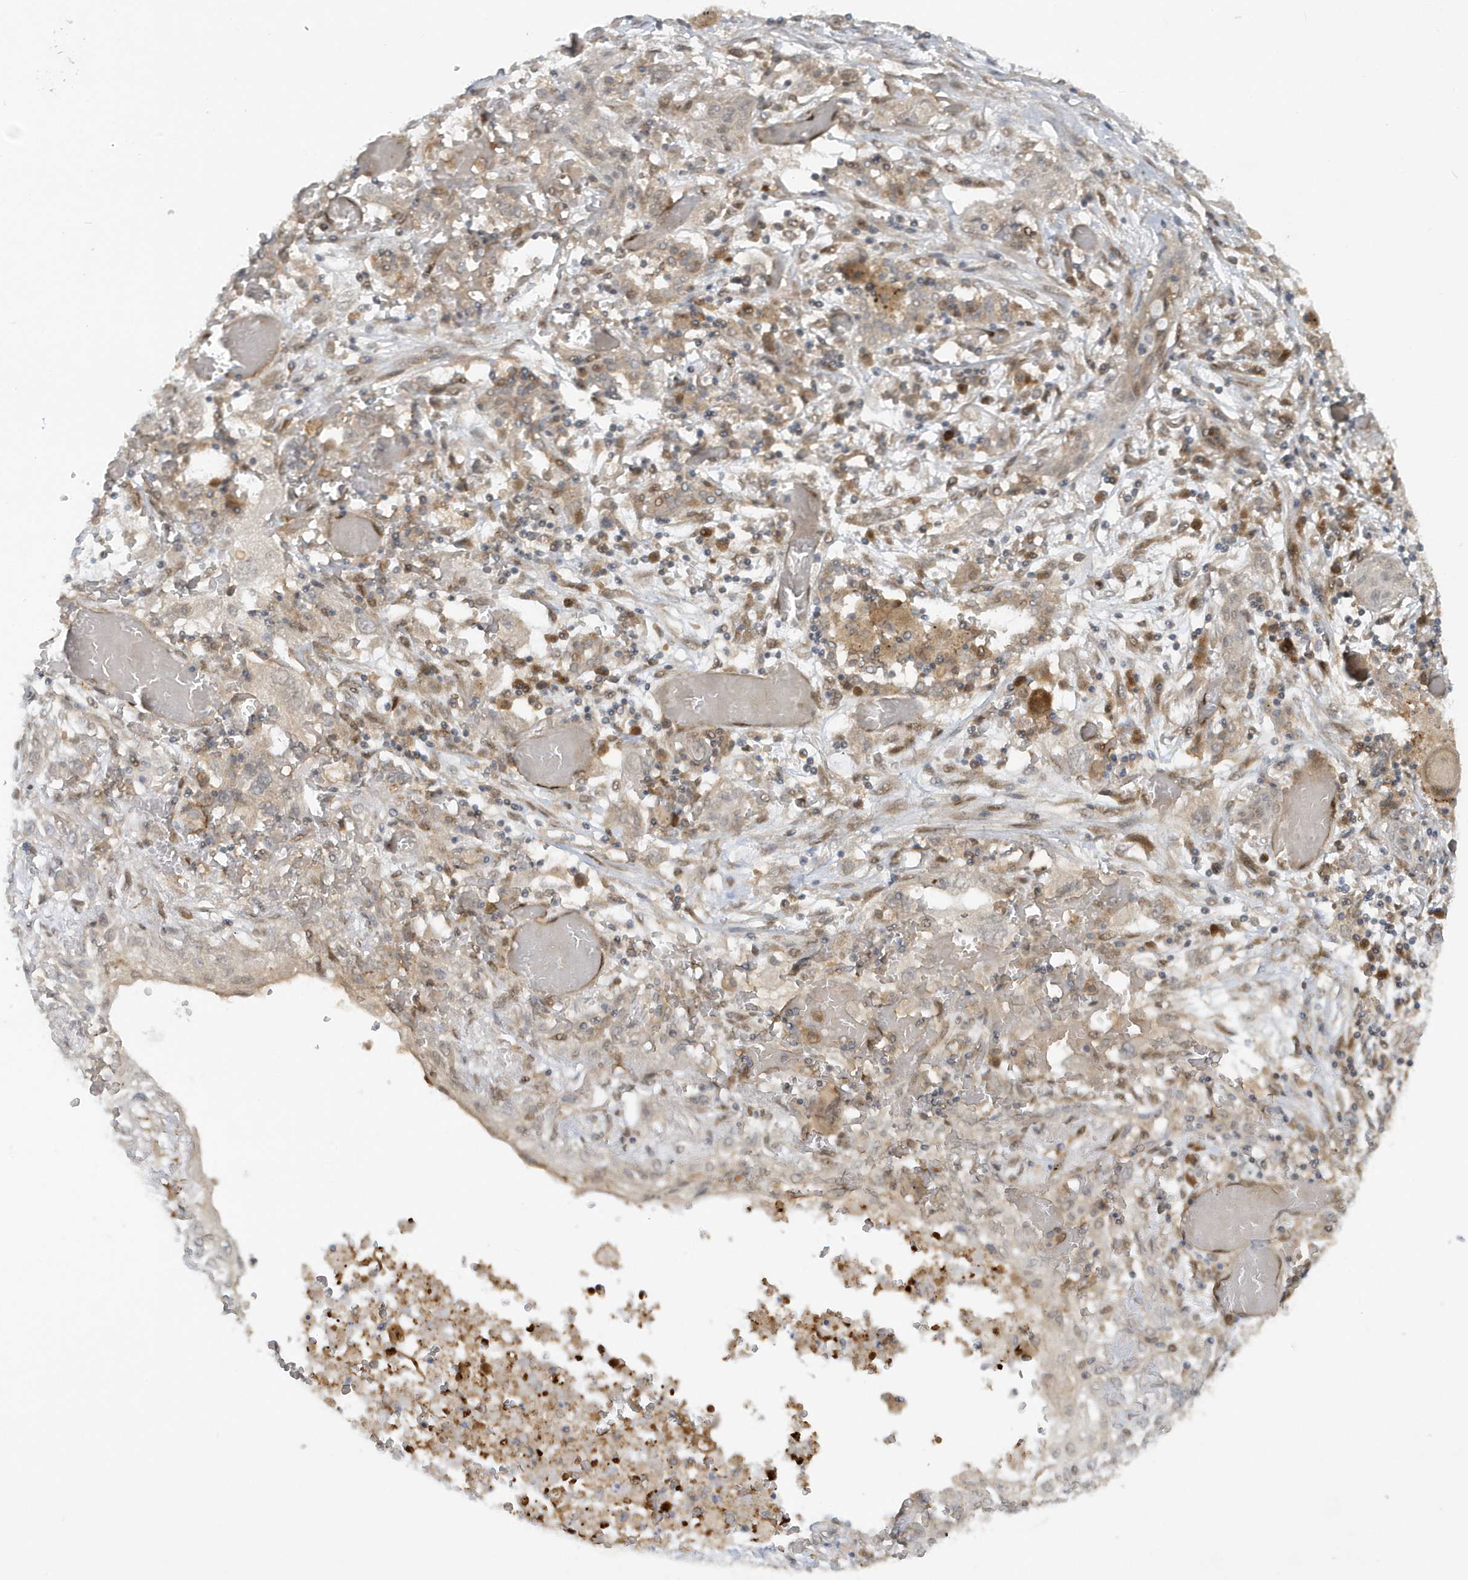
{"staining": {"intensity": "negative", "quantity": "none", "location": "none"}, "tissue": "lung cancer", "cell_type": "Tumor cells", "image_type": "cancer", "snomed": [{"axis": "morphology", "description": "Squamous cell carcinoma, NOS"}, {"axis": "topography", "description": "Lung"}], "caption": "This is an IHC photomicrograph of human lung cancer. There is no staining in tumor cells.", "gene": "ATG4A", "patient": {"sex": "female", "age": 47}}